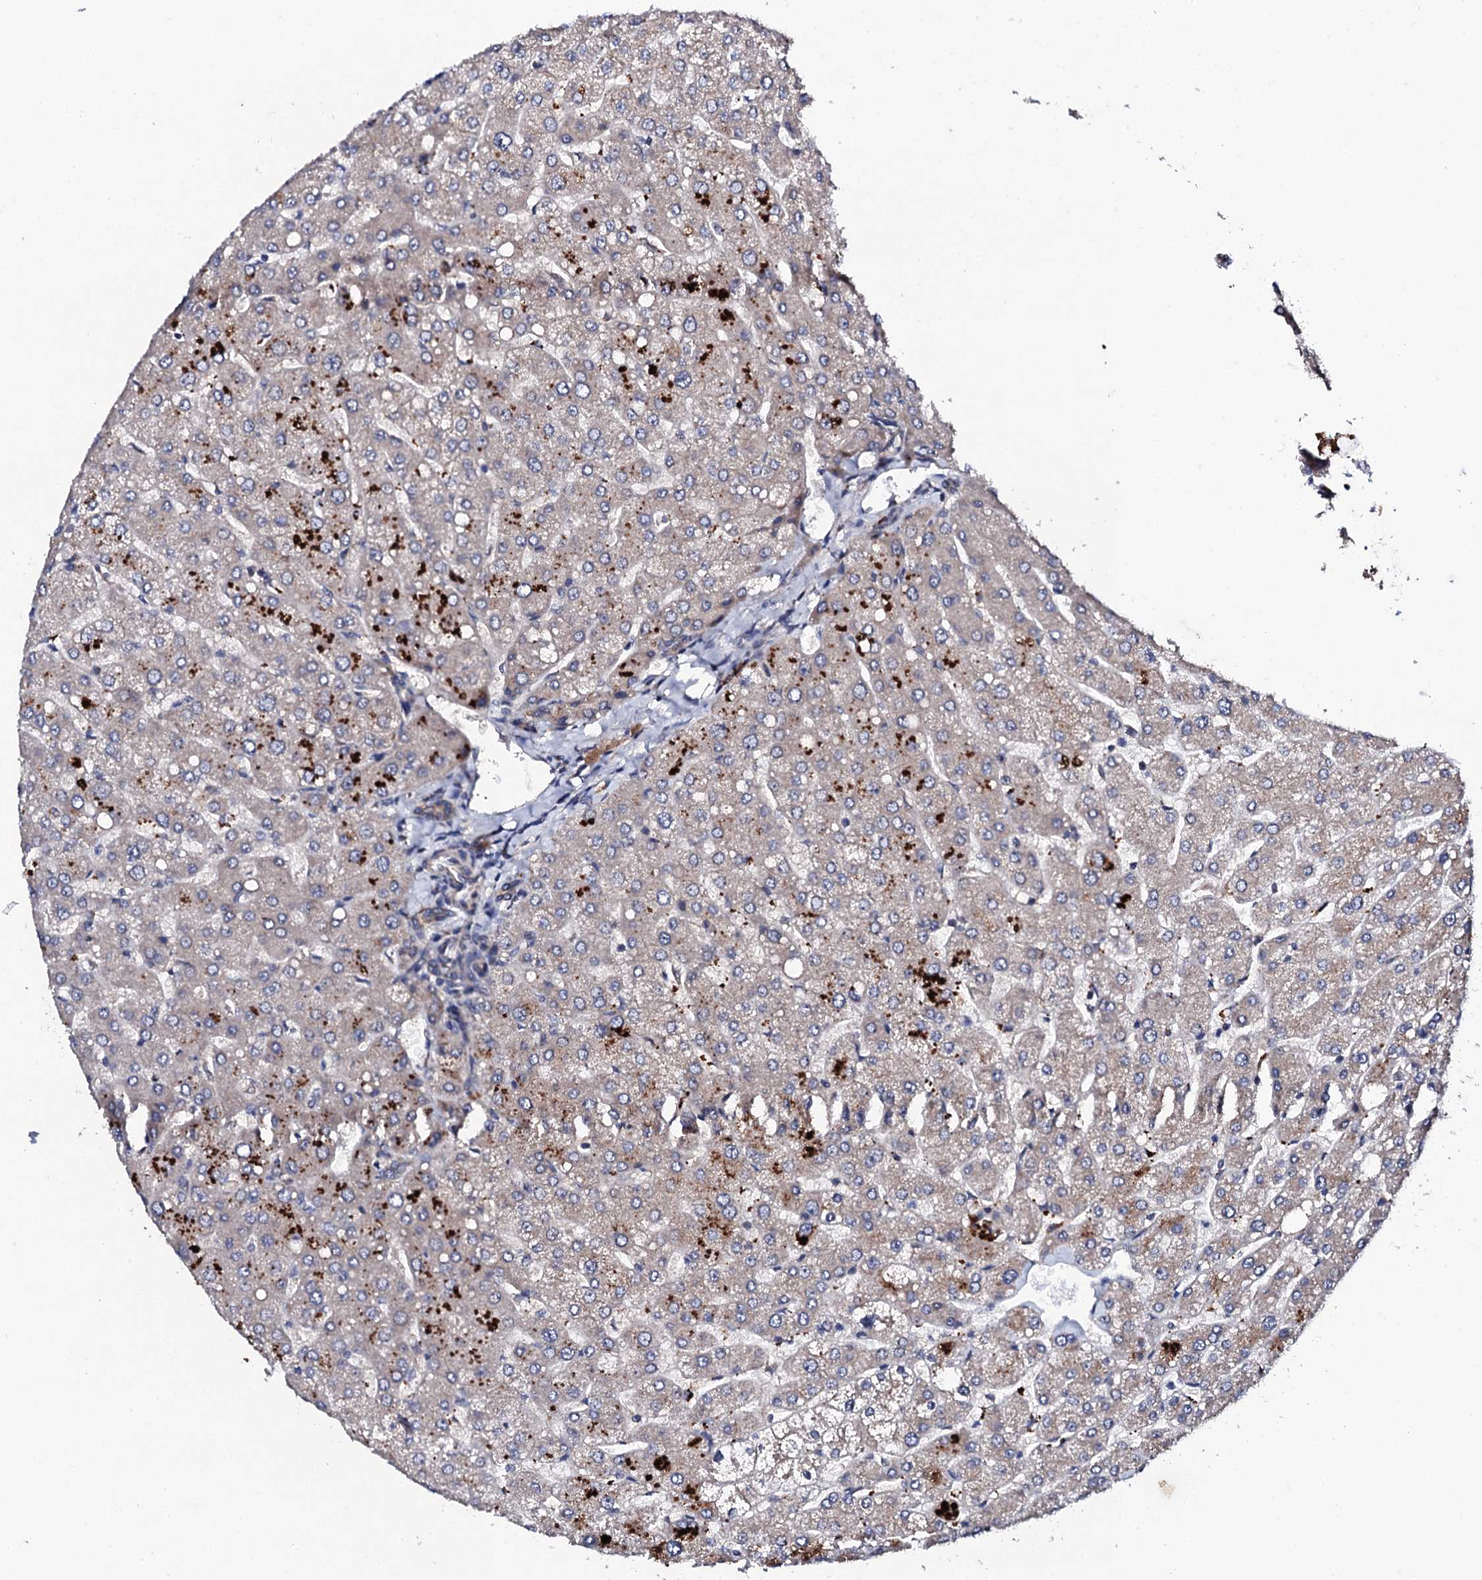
{"staining": {"intensity": "negative", "quantity": "none", "location": "none"}, "tissue": "liver", "cell_type": "Cholangiocytes", "image_type": "normal", "snomed": [{"axis": "morphology", "description": "Normal tissue, NOS"}, {"axis": "topography", "description": "Liver"}], "caption": "Histopathology image shows no protein staining in cholangiocytes of benign liver. Nuclei are stained in blue.", "gene": "IP6K1", "patient": {"sex": "male", "age": 55}}